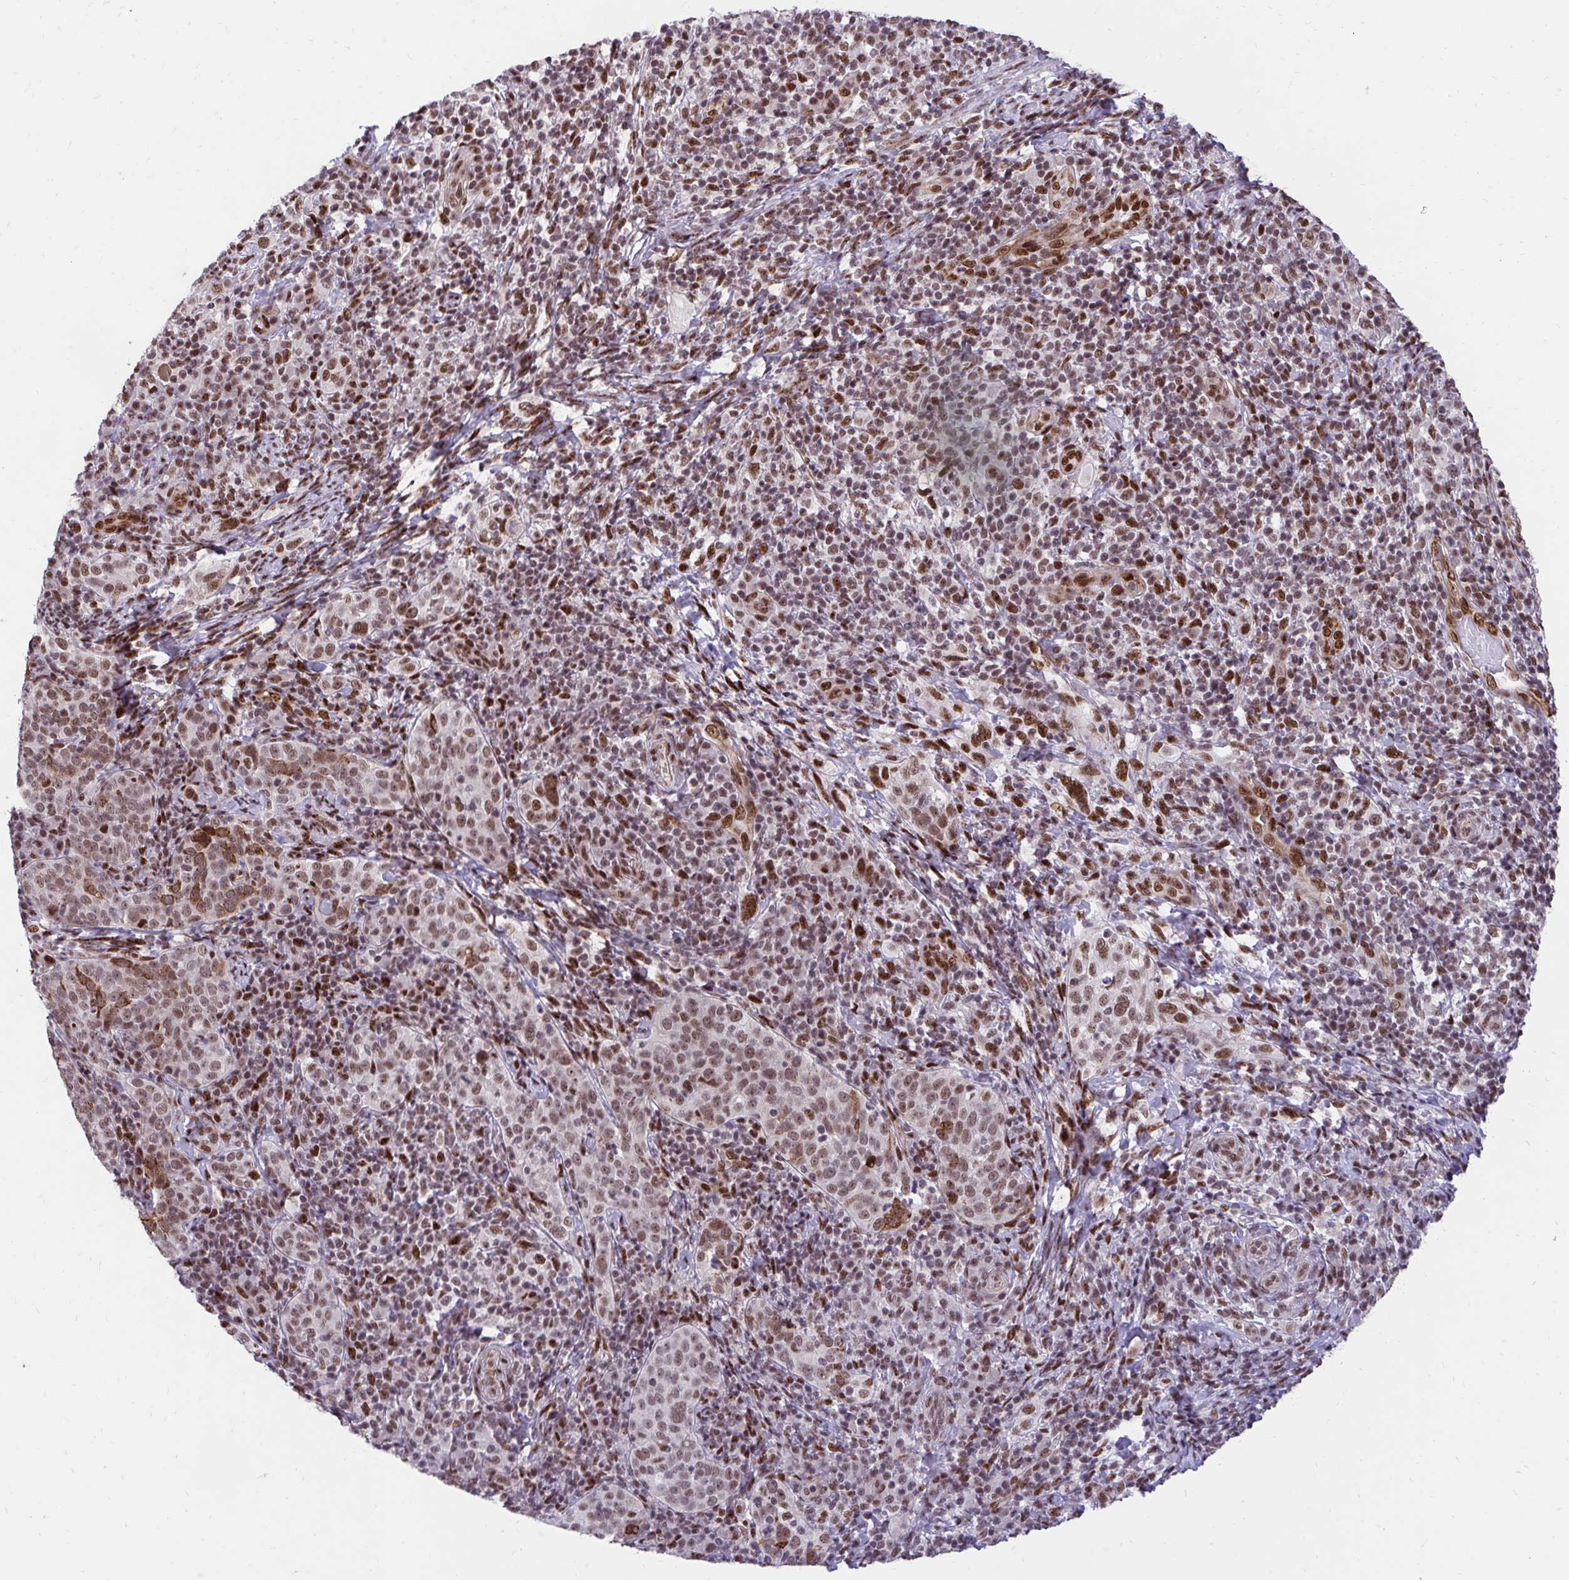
{"staining": {"intensity": "strong", "quantity": ">75%", "location": "cytoplasmic/membranous,nuclear"}, "tissue": "cervical cancer", "cell_type": "Tumor cells", "image_type": "cancer", "snomed": [{"axis": "morphology", "description": "Squamous cell carcinoma, NOS"}, {"axis": "topography", "description": "Cervix"}], "caption": "Strong cytoplasmic/membranous and nuclear expression is appreciated in about >75% of tumor cells in cervical cancer. The staining is performed using DAB (3,3'-diaminobenzidine) brown chromogen to label protein expression. The nuclei are counter-stained blue using hematoxylin.", "gene": "HOXA4", "patient": {"sex": "female", "age": 75}}